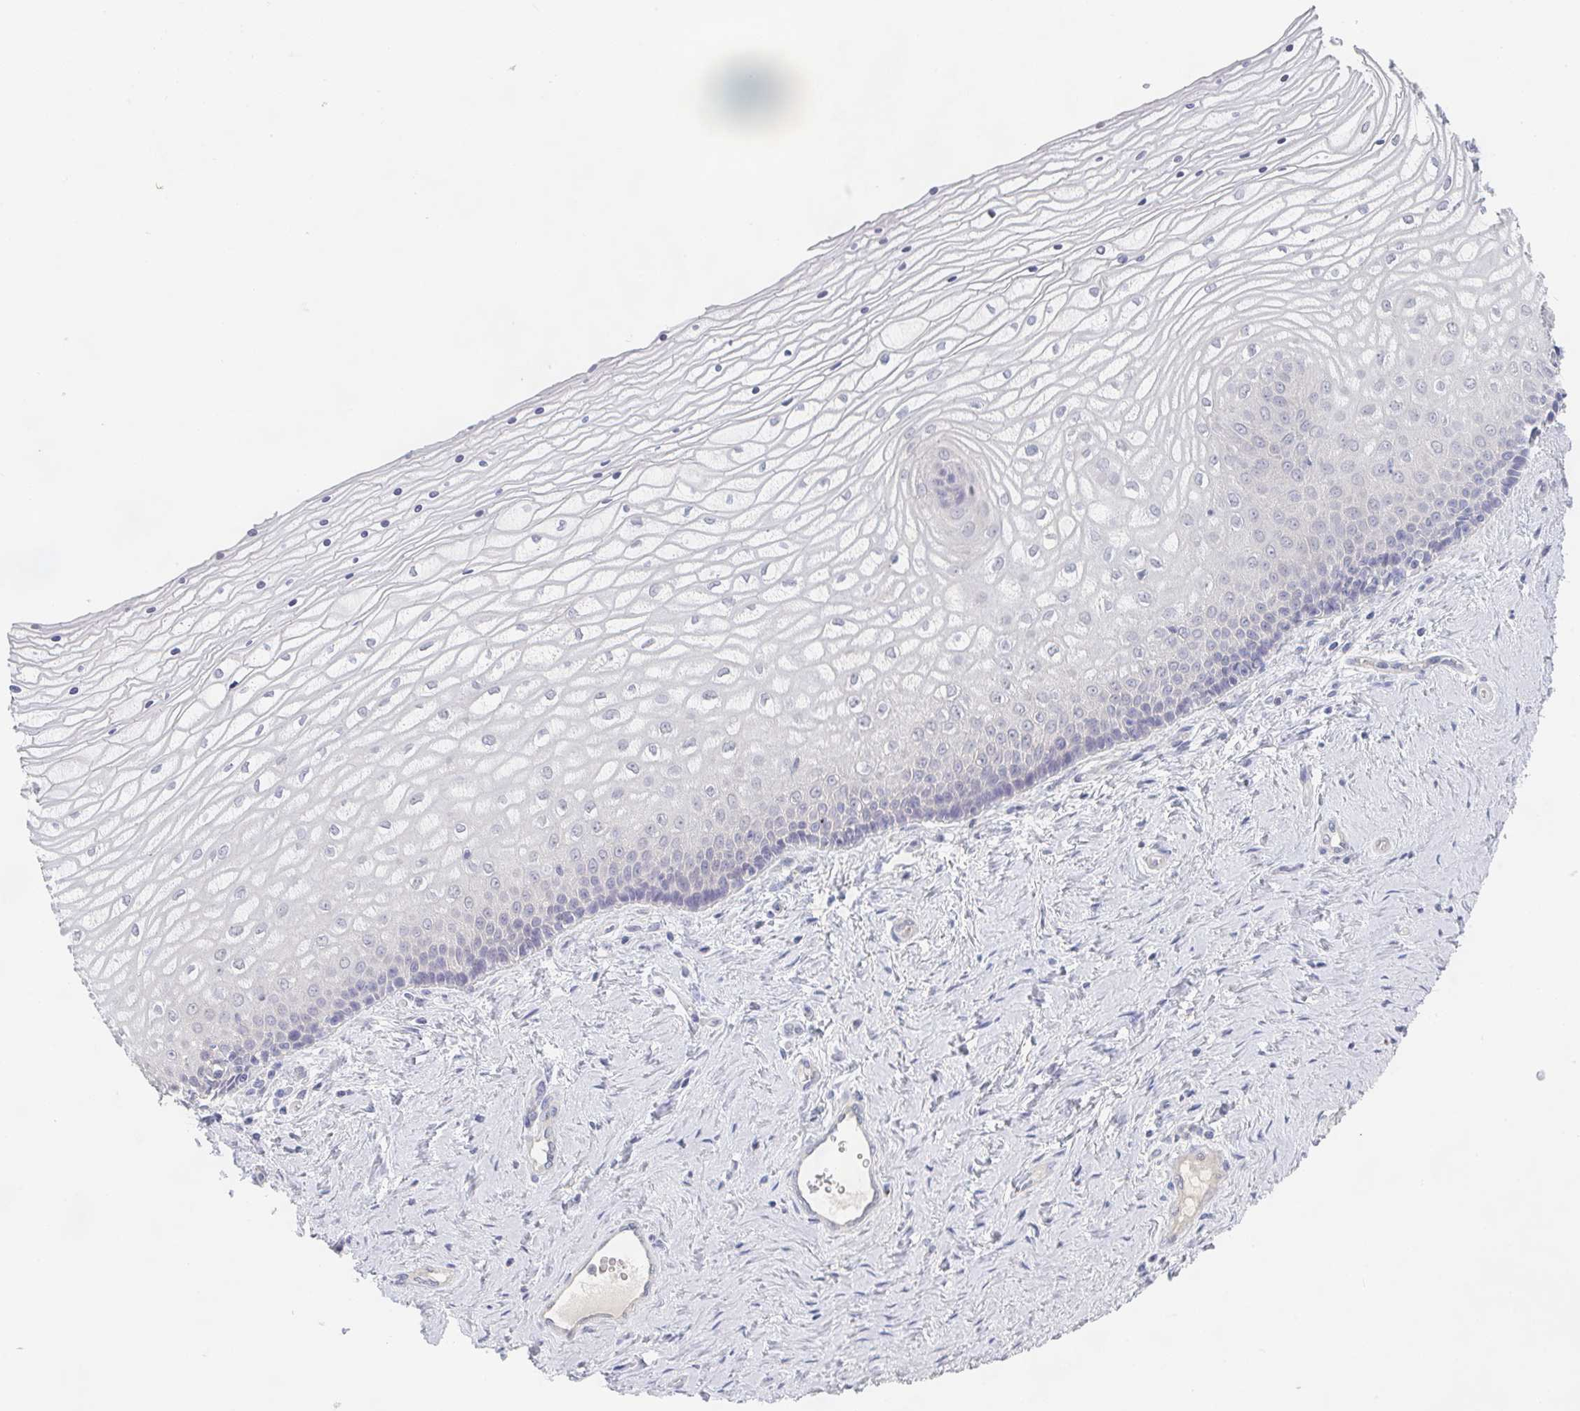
{"staining": {"intensity": "negative", "quantity": "none", "location": "none"}, "tissue": "vagina", "cell_type": "Squamous epithelial cells", "image_type": "normal", "snomed": [{"axis": "morphology", "description": "Normal tissue, NOS"}, {"axis": "topography", "description": "Vagina"}], "caption": "Human vagina stained for a protein using IHC reveals no expression in squamous epithelial cells.", "gene": "CHMP5", "patient": {"sex": "female", "age": 45}}